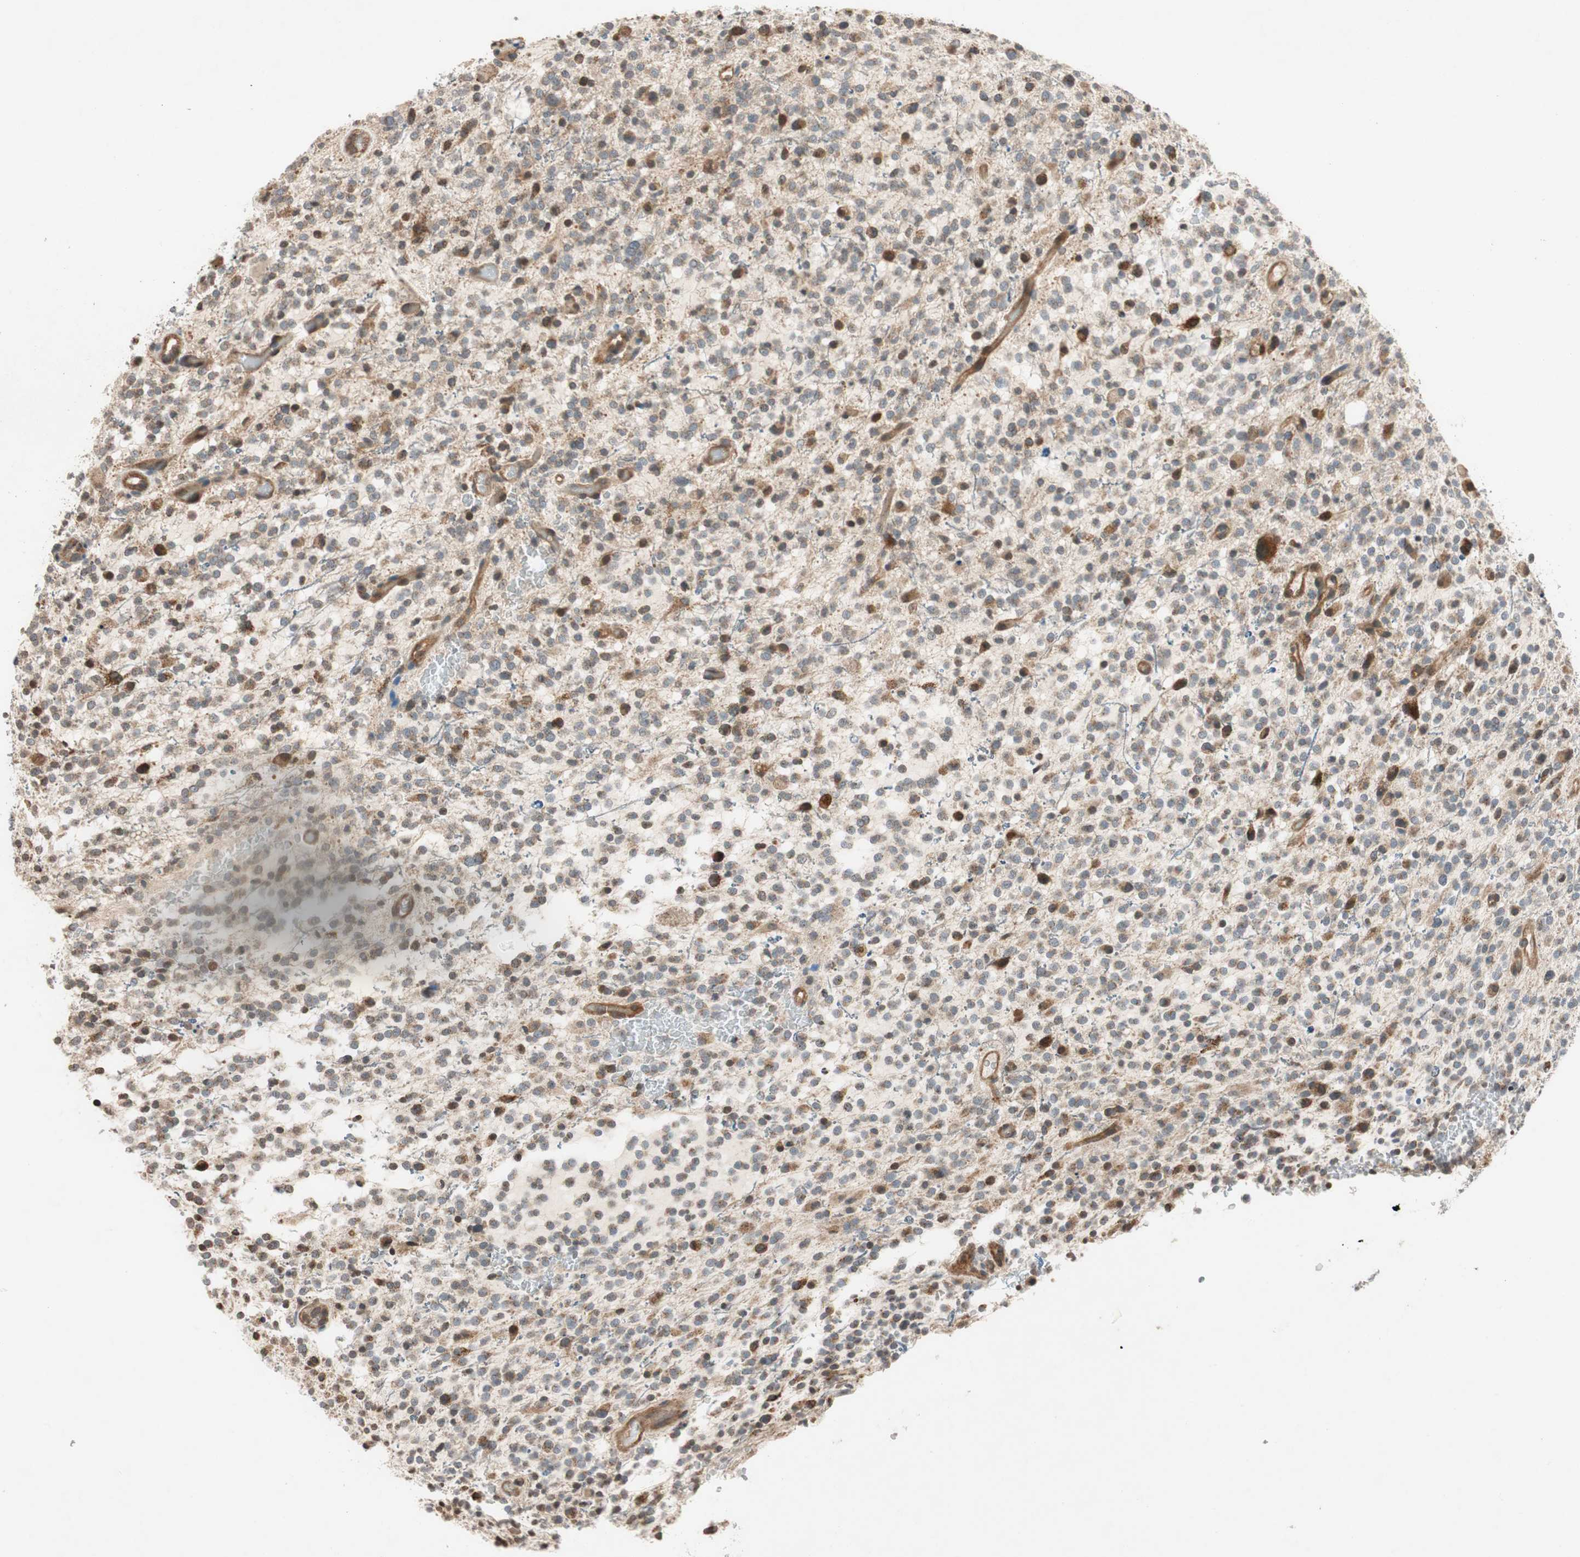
{"staining": {"intensity": "moderate", "quantity": "25%-75%", "location": "cytoplasmic/membranous"}, "tissue": "glioma", "cell_type": "Tumor cells", "image_type": "cancer", "snomed": [{"axis": "morphology", "description": "Glioma, malignant, High grade"}, {"axis": "topography", "description": "Brain"}], "caption": "High-power microscopy captured an immunohistochemistry image of malignant glioma (high-grade), revealing moderate cytoplasmic/membranous expression in approximately 25%-75% of tumor cells.", "gene": "GCLM", "patient": {"sex": "male", "age": 48}}